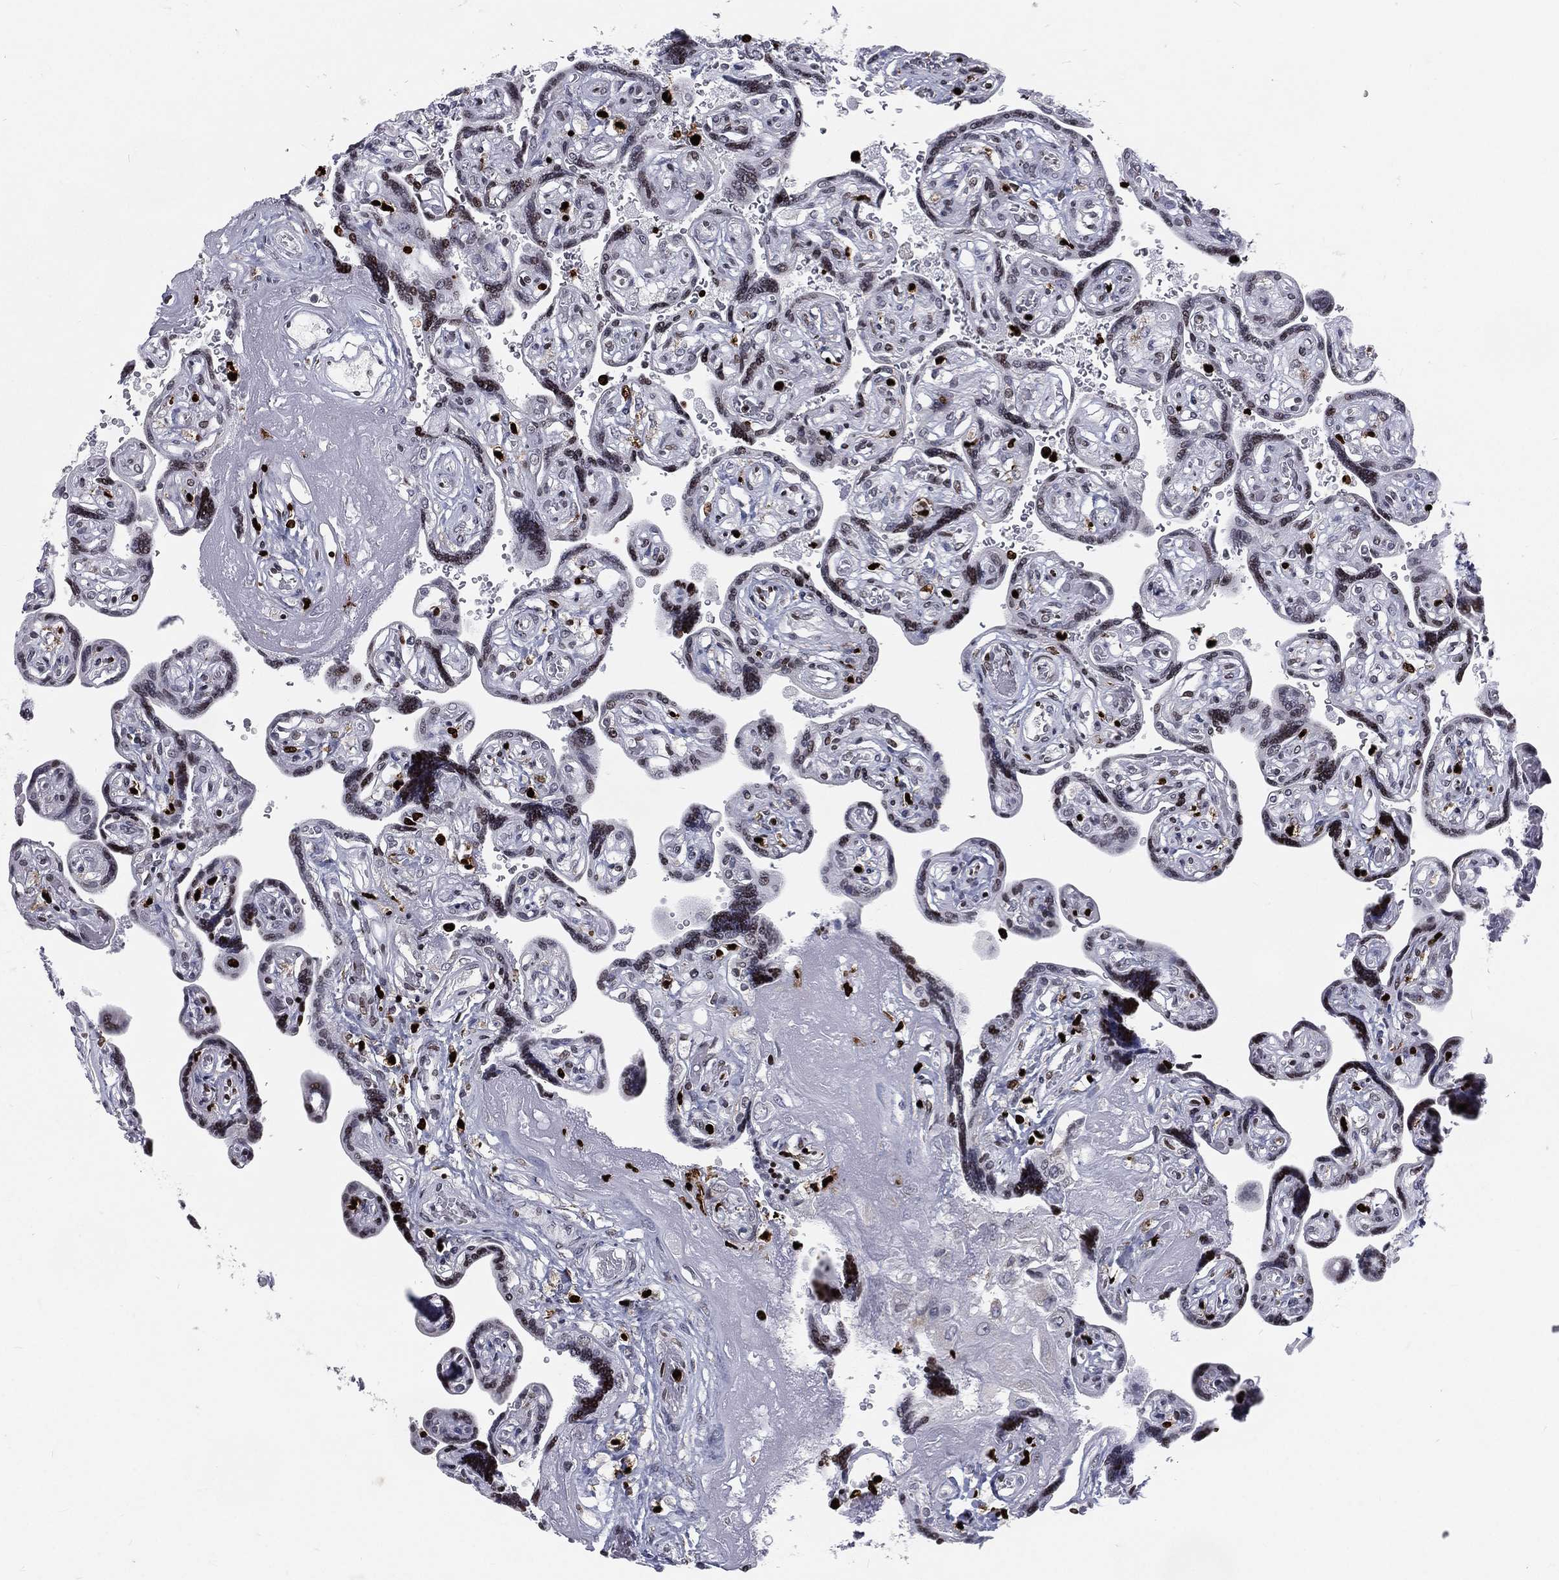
{"staining": {"intensity": "negative", "quantity": "none", "location": "none"}, "tissue": "placenta", "cell_type": "Decidual cells", "image_type": "normal", "snomed": [{"axis": "morphology", "description": "Normal tissue, NOS"}, {"axis": "topography", "description": "Placenta"}], "caption": "Decidual cells show no significant protein positivity in unremarkable placenta. (Brightfield microscopy of DAB IHC at high magnification).", "gene": "MNDA", "patient": {"sex": "female", "age": 32}}